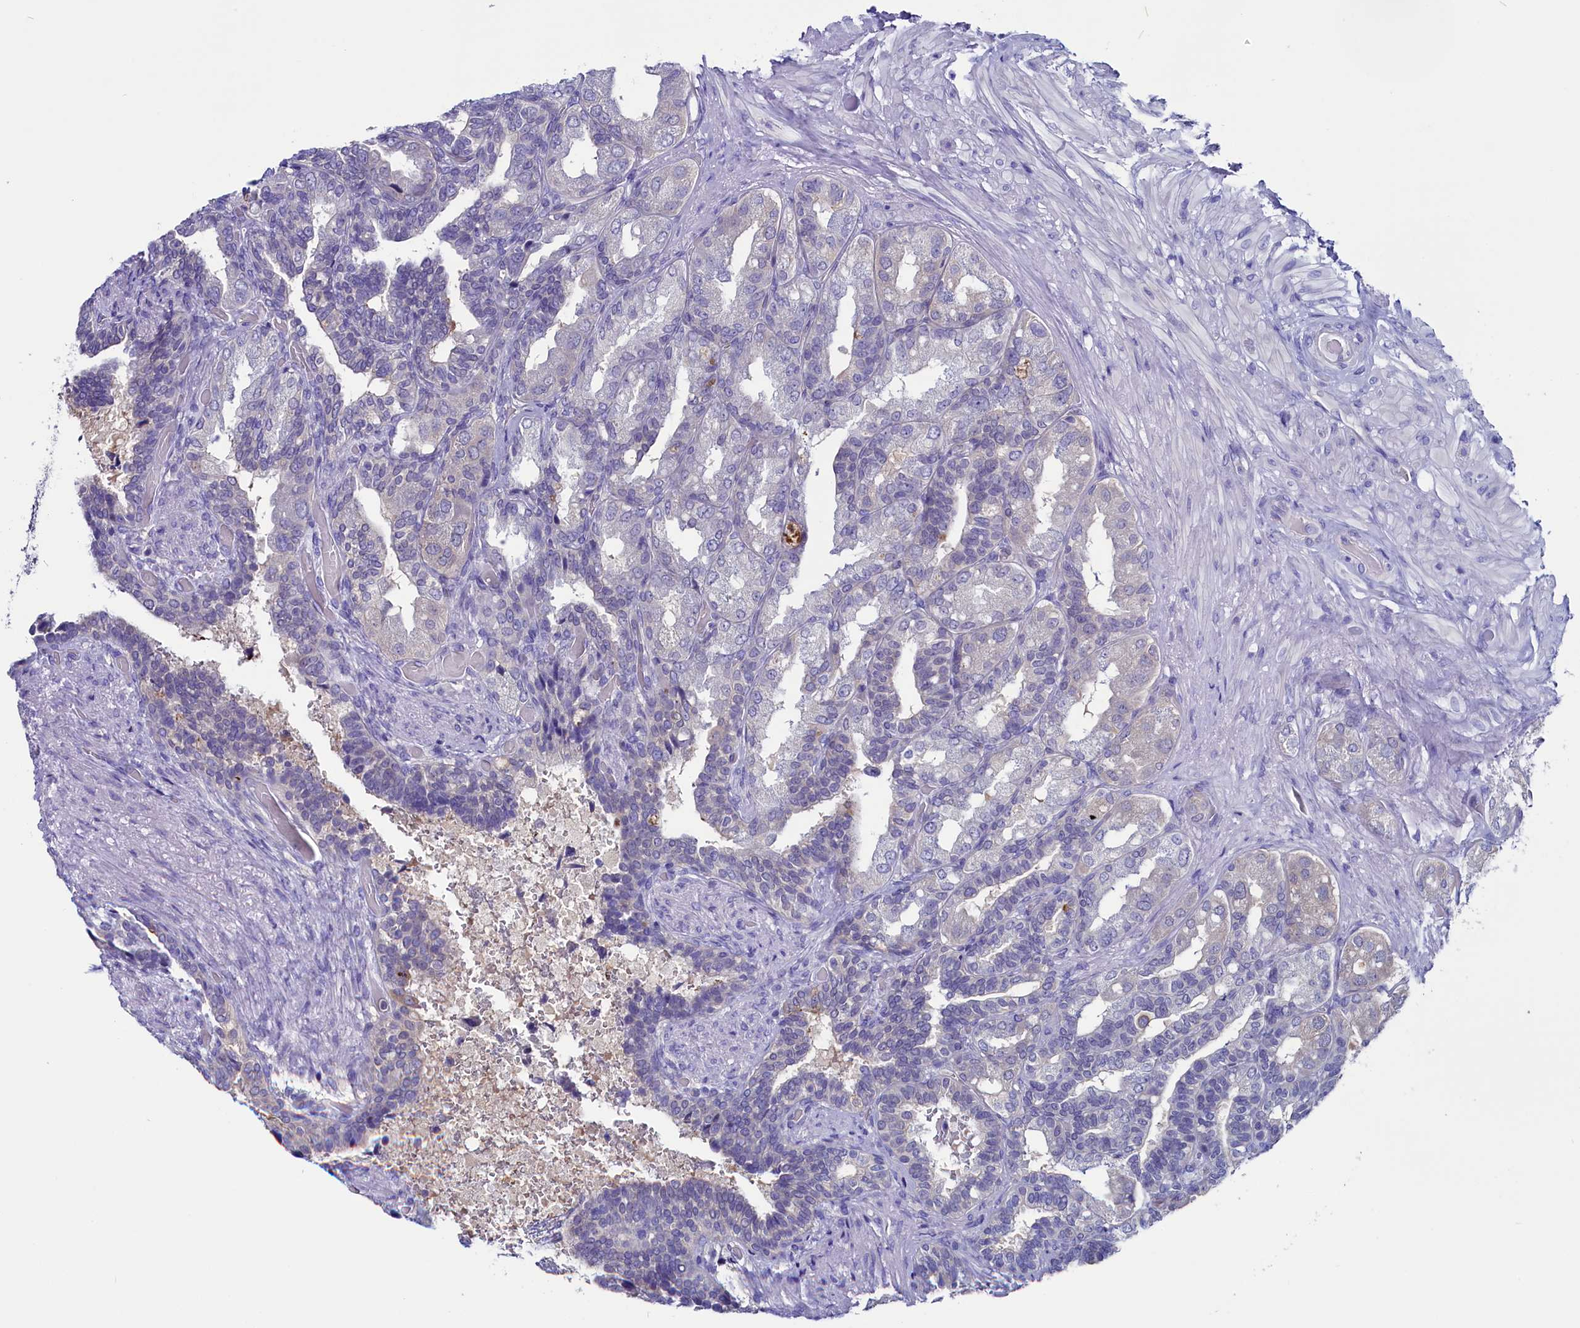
{"staining": {"intensity": "negative", "quantity": "none", "location": "none"}, "tissue": "seminal vesicle", "cell_type": "Glandular cells", "image_type": "normal", "snomed": [{"axis": "morphology", "description": "Normal tissue, NOS"}, {"axis": "topography", "description": "Seminal veicle"}, {"axis": "topography", "description": "Peripheral nerve tissue"}], "caption": "Protein analysis of benign seminal vesicle displays no significant expression in glandular cells. (DAB IHC visualized using brightfield microscopy, high magnification).", "gene": "CIAPIN1", "patient": {"sex": "male", "age": 63}}